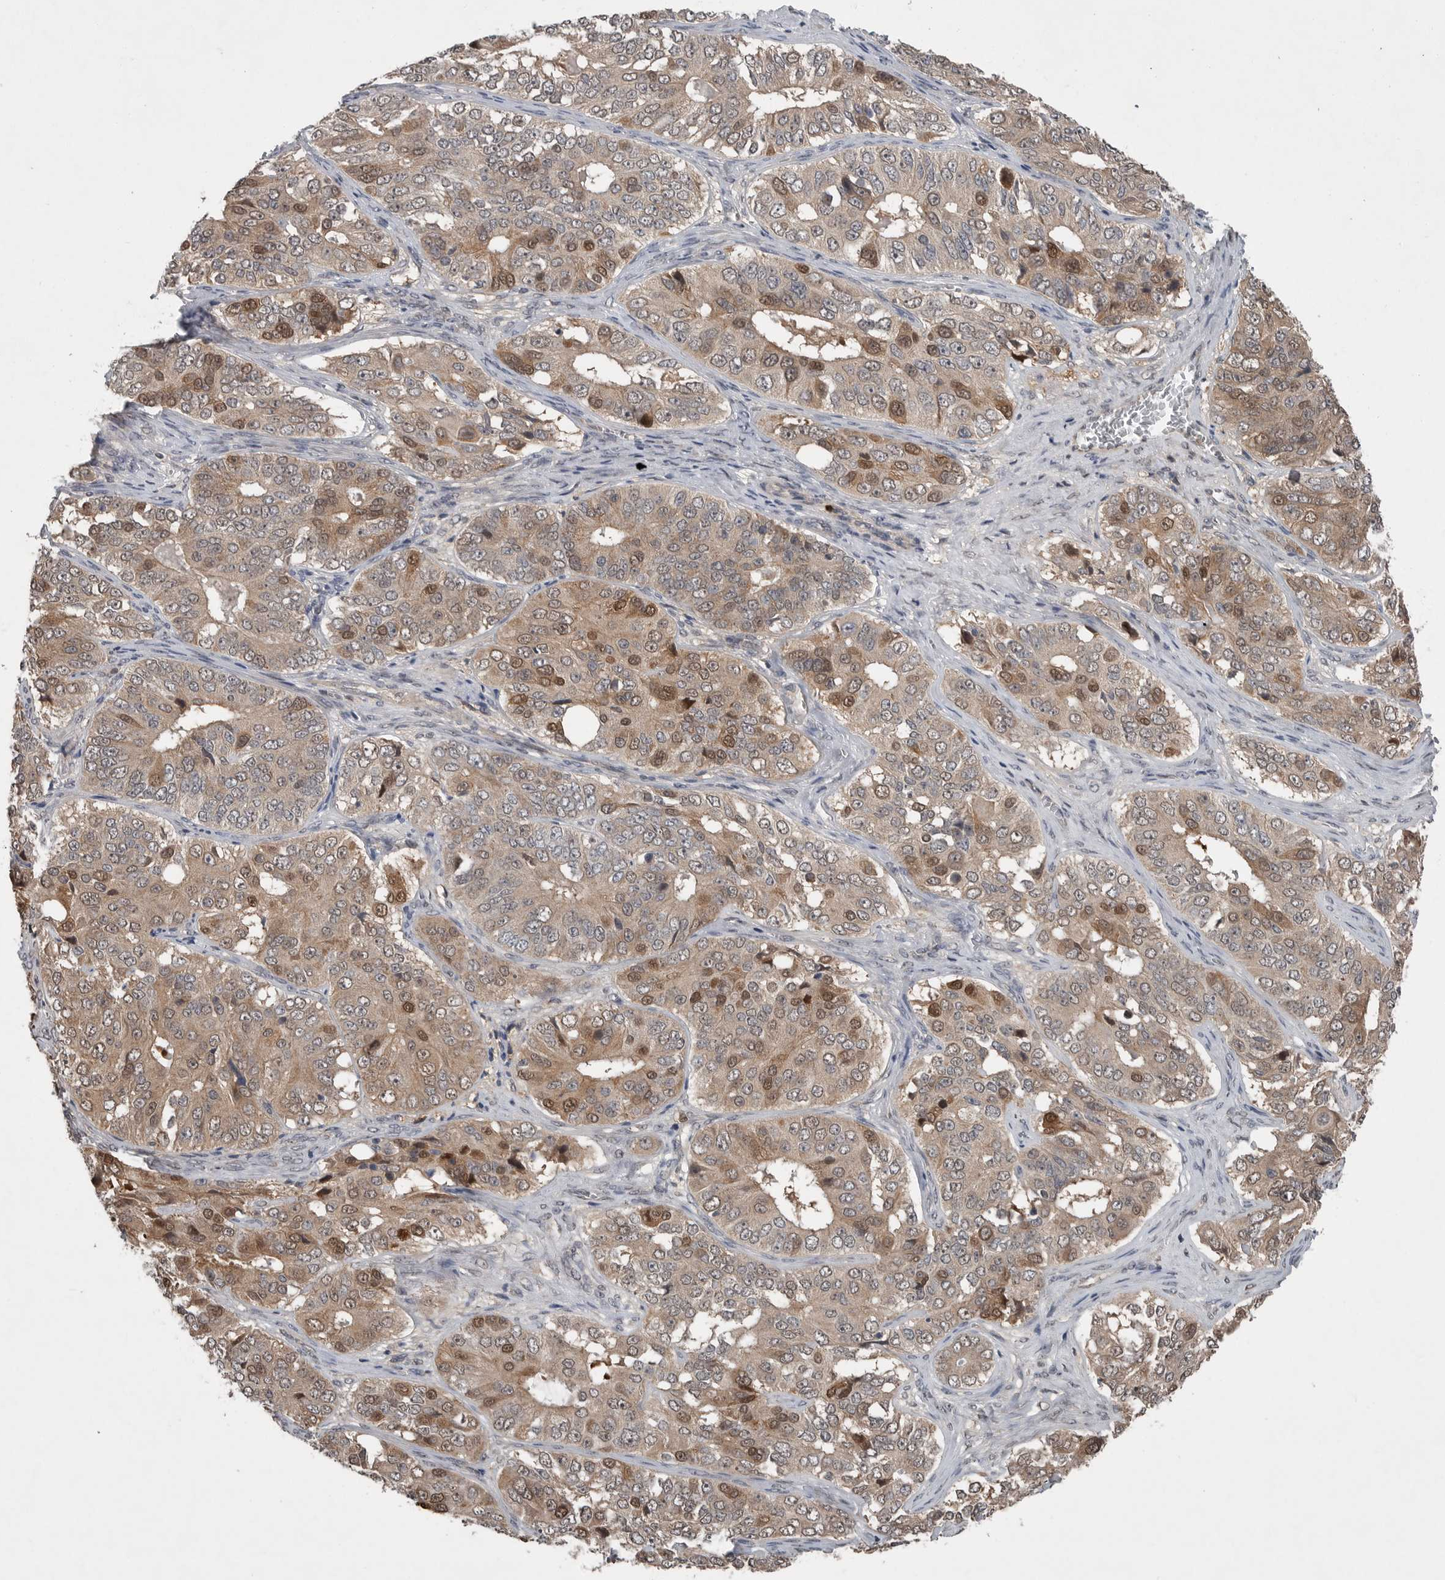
{"staining": {"intensity": "moderate", "quantity": ">75%", "location": "cytoplasmic/membranous,nuclear"}, "tissue": "ovarian cancer", "cell_type": "Tumor cells", "image_type": "cancer", "snomed": [{"axis": "morphology", "description": "Carcinoma, endometroid"}, {"axis": "topography", "description": "Ovary"}], "caption": "Ovarian endometroid carcinoma stained for a protein (brown) reveals moderate cytoplasmic/membranous and nuclear positive expression in approximately >75% of tumor cells.", "gene": "SCP2", "patient": {"sex": "female", "age": 51}}